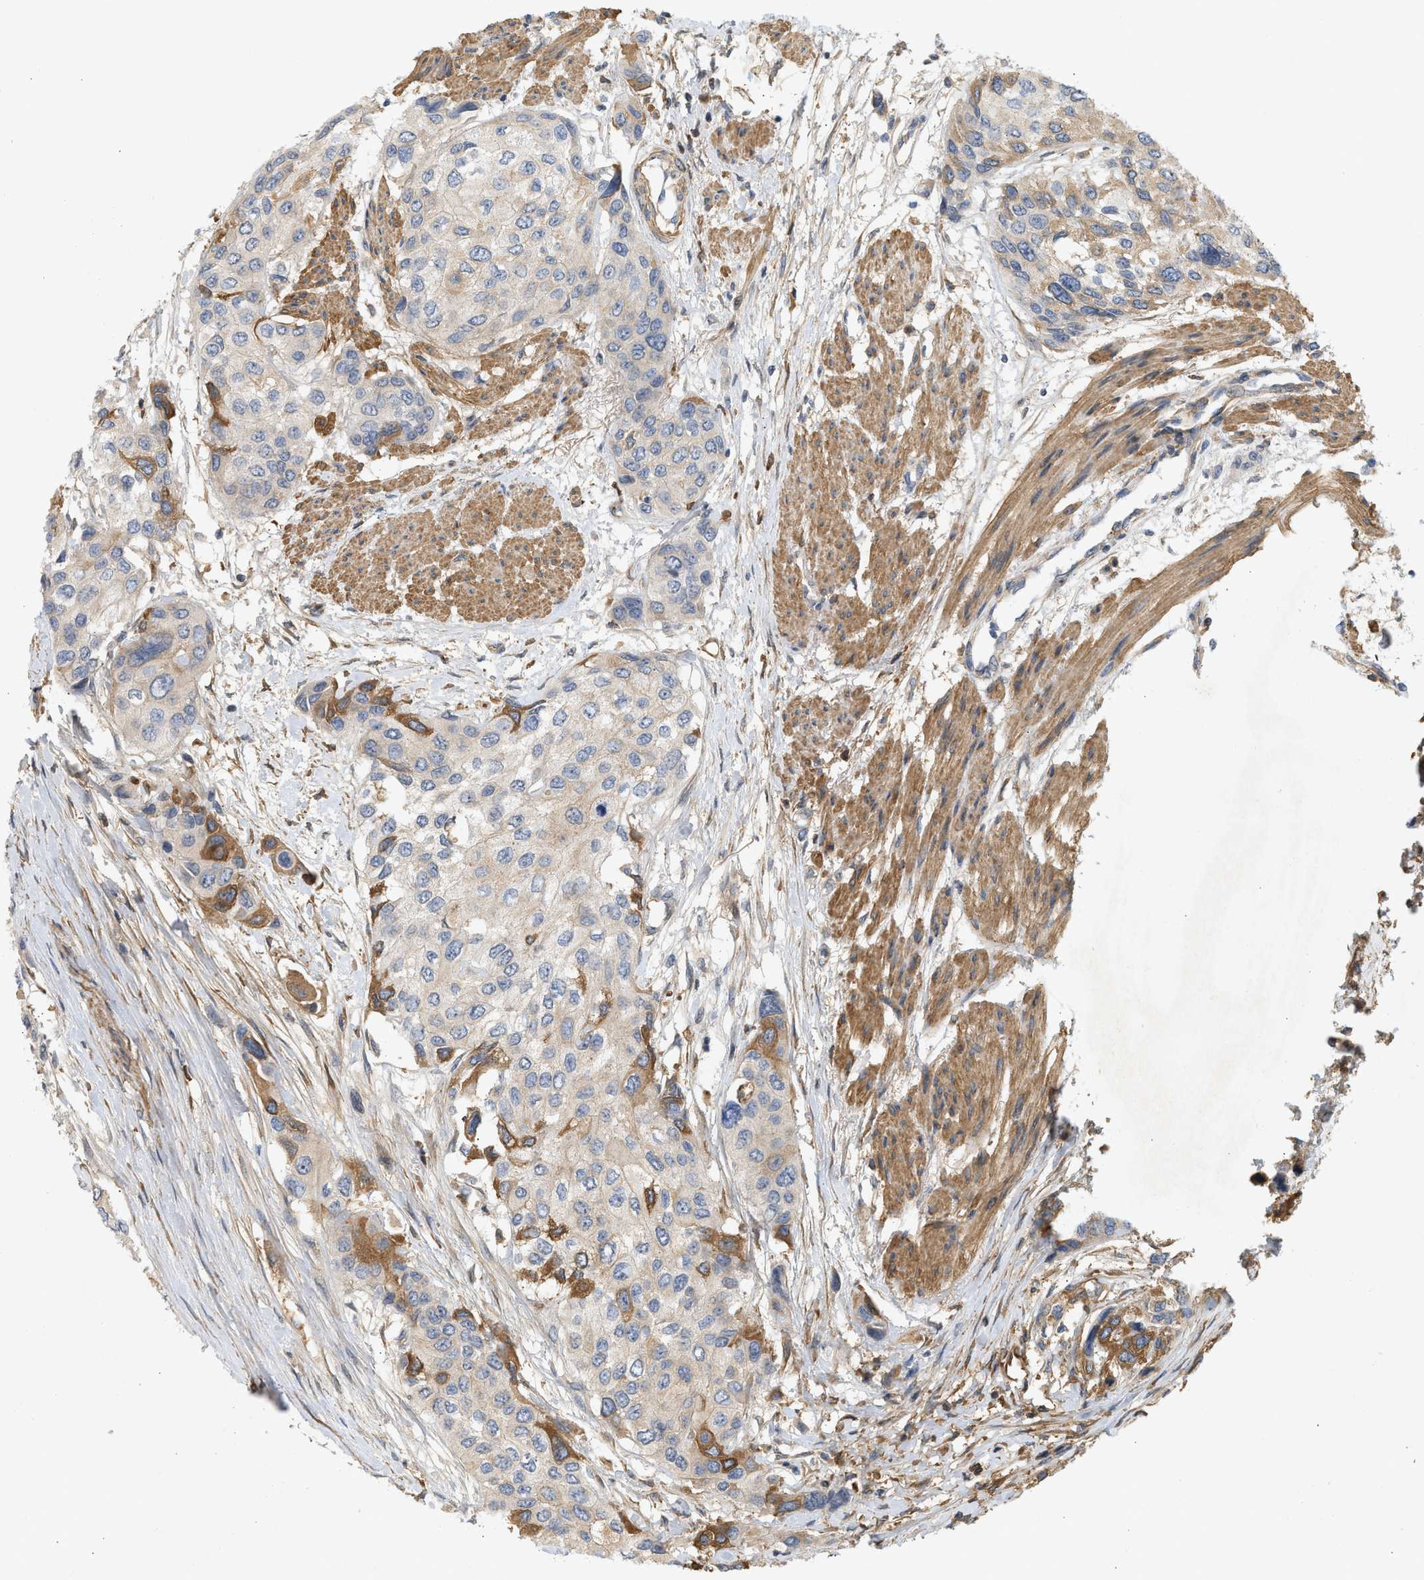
{"staining": {"intensity": "moderate", "quantity": "25%-75%", "location": "cytoplasmic/membranous"}, "tissue": "urothelial cancer", "cell_type": "Tumor cells", "image_type": "cancer", "snomed": [{"axis": "morphology", "description": "Urothelial carcinoma, High grade"}, {"axis": "topography", "description": "Urinary bladder"}], "caption": "Immunohistochemistry (IHC) of urothelial carcinoma (high-grade) displays medium levels of moderate cytoplasmic/membranous positivity in approximately 25%-75% of tumor cells. The protein is shown in brown color, while the nuclei are stained blue.", "gene": "F8", "patient": {"sex": "female", "age": 56}}